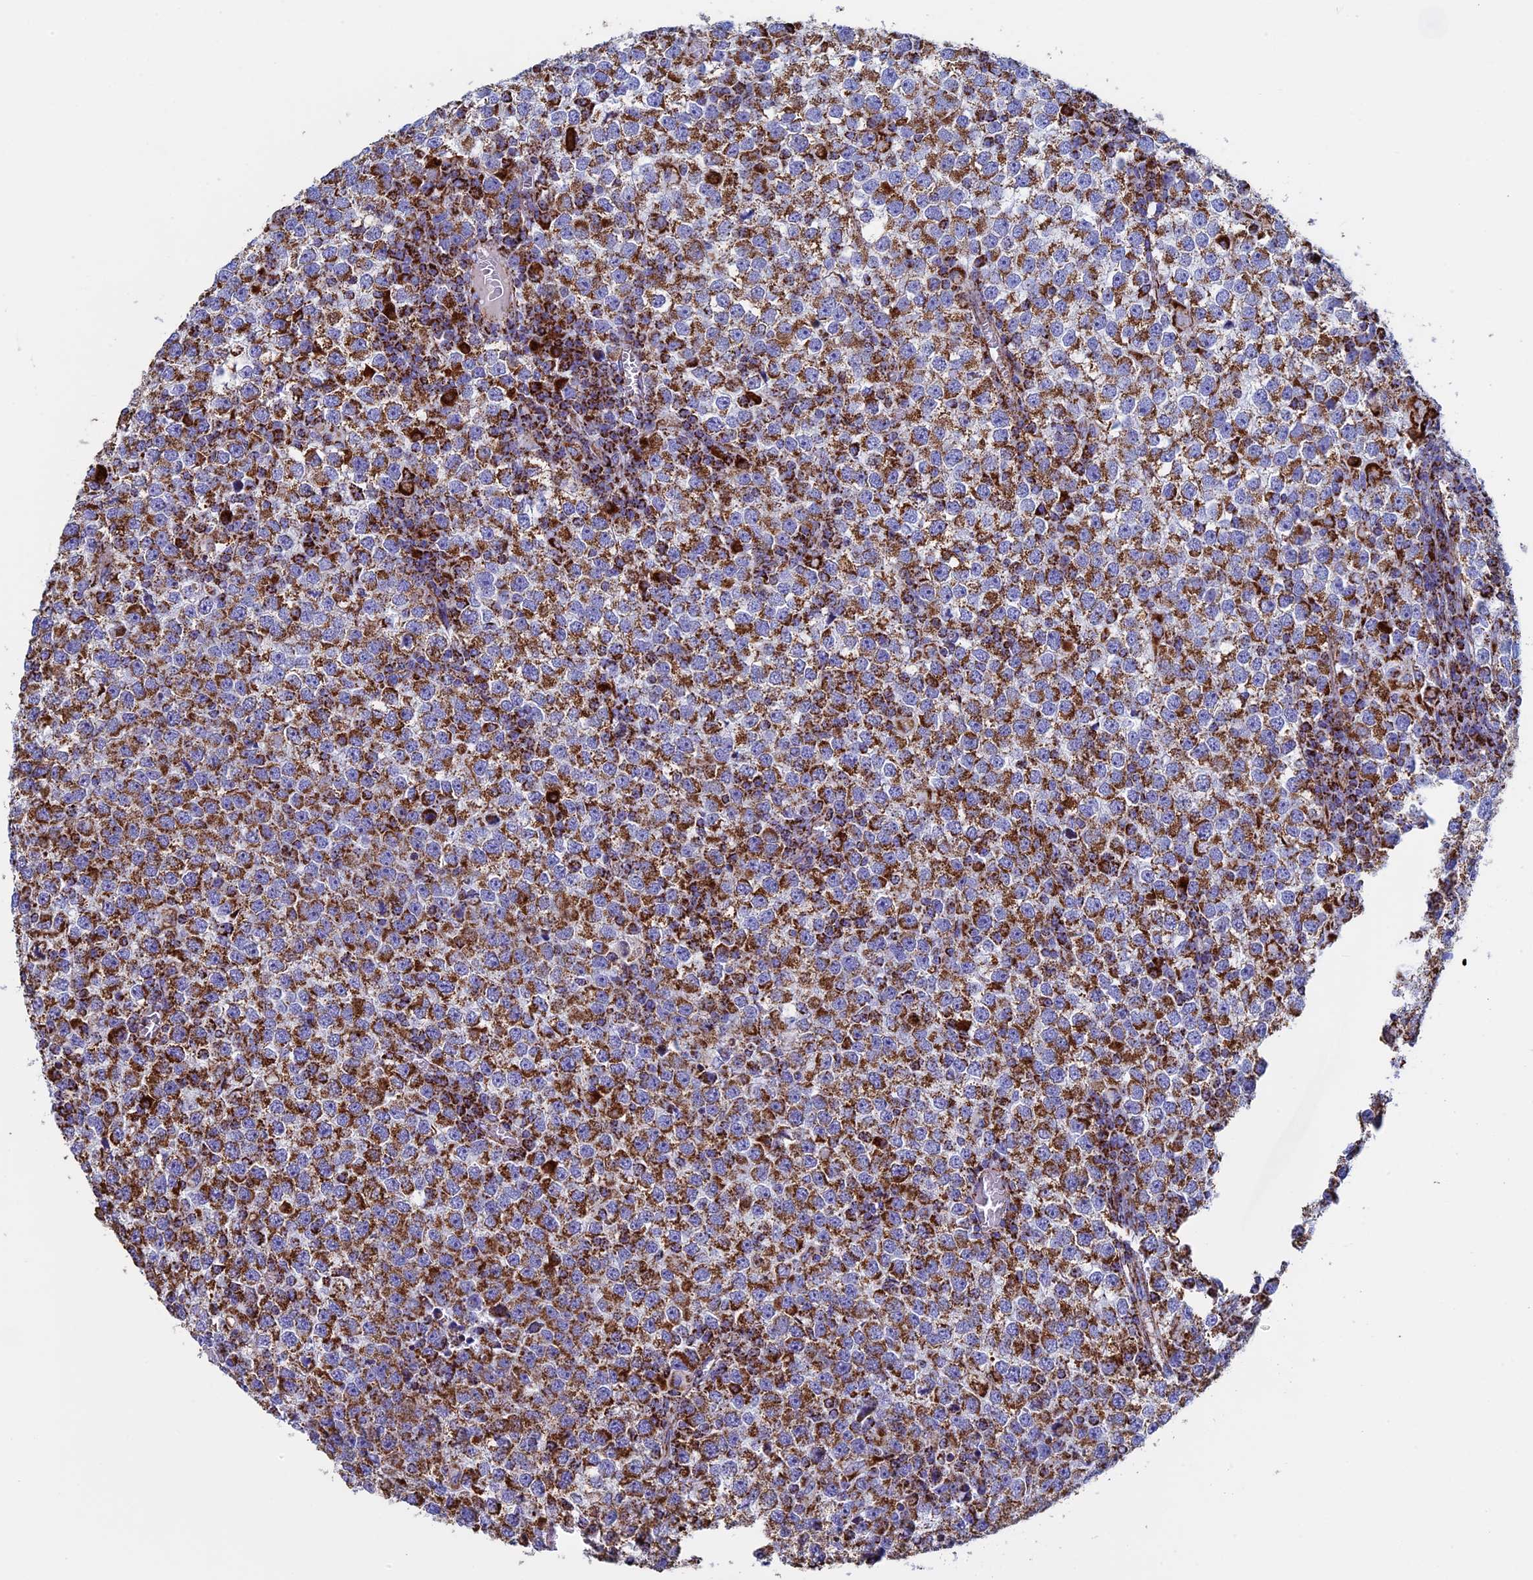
{"staining": {"intensity": "strong", "quantity": ">75%", "location": "cytoplasmic/membranous"}, "tissue": "testis cancer", "cell_type": "Tumor cells", "image_type": "cancer", "snomed": [{"axis": "morphology", "description": "Seminoma, NOS"}, {"axis": "topography", "description": "Testis"}], "caption": "IHC (DAB (3,3'-diaminobenzidine)) staining of testis cancer shows strong cytoplasmic/membranous protein expression in about >75% of tumor cells. (DAB IHC, brown staining for protein, blue staining for nuclei).", "gene": "UQCRFS1", "patient": {"sex": "male", "age": 65}}